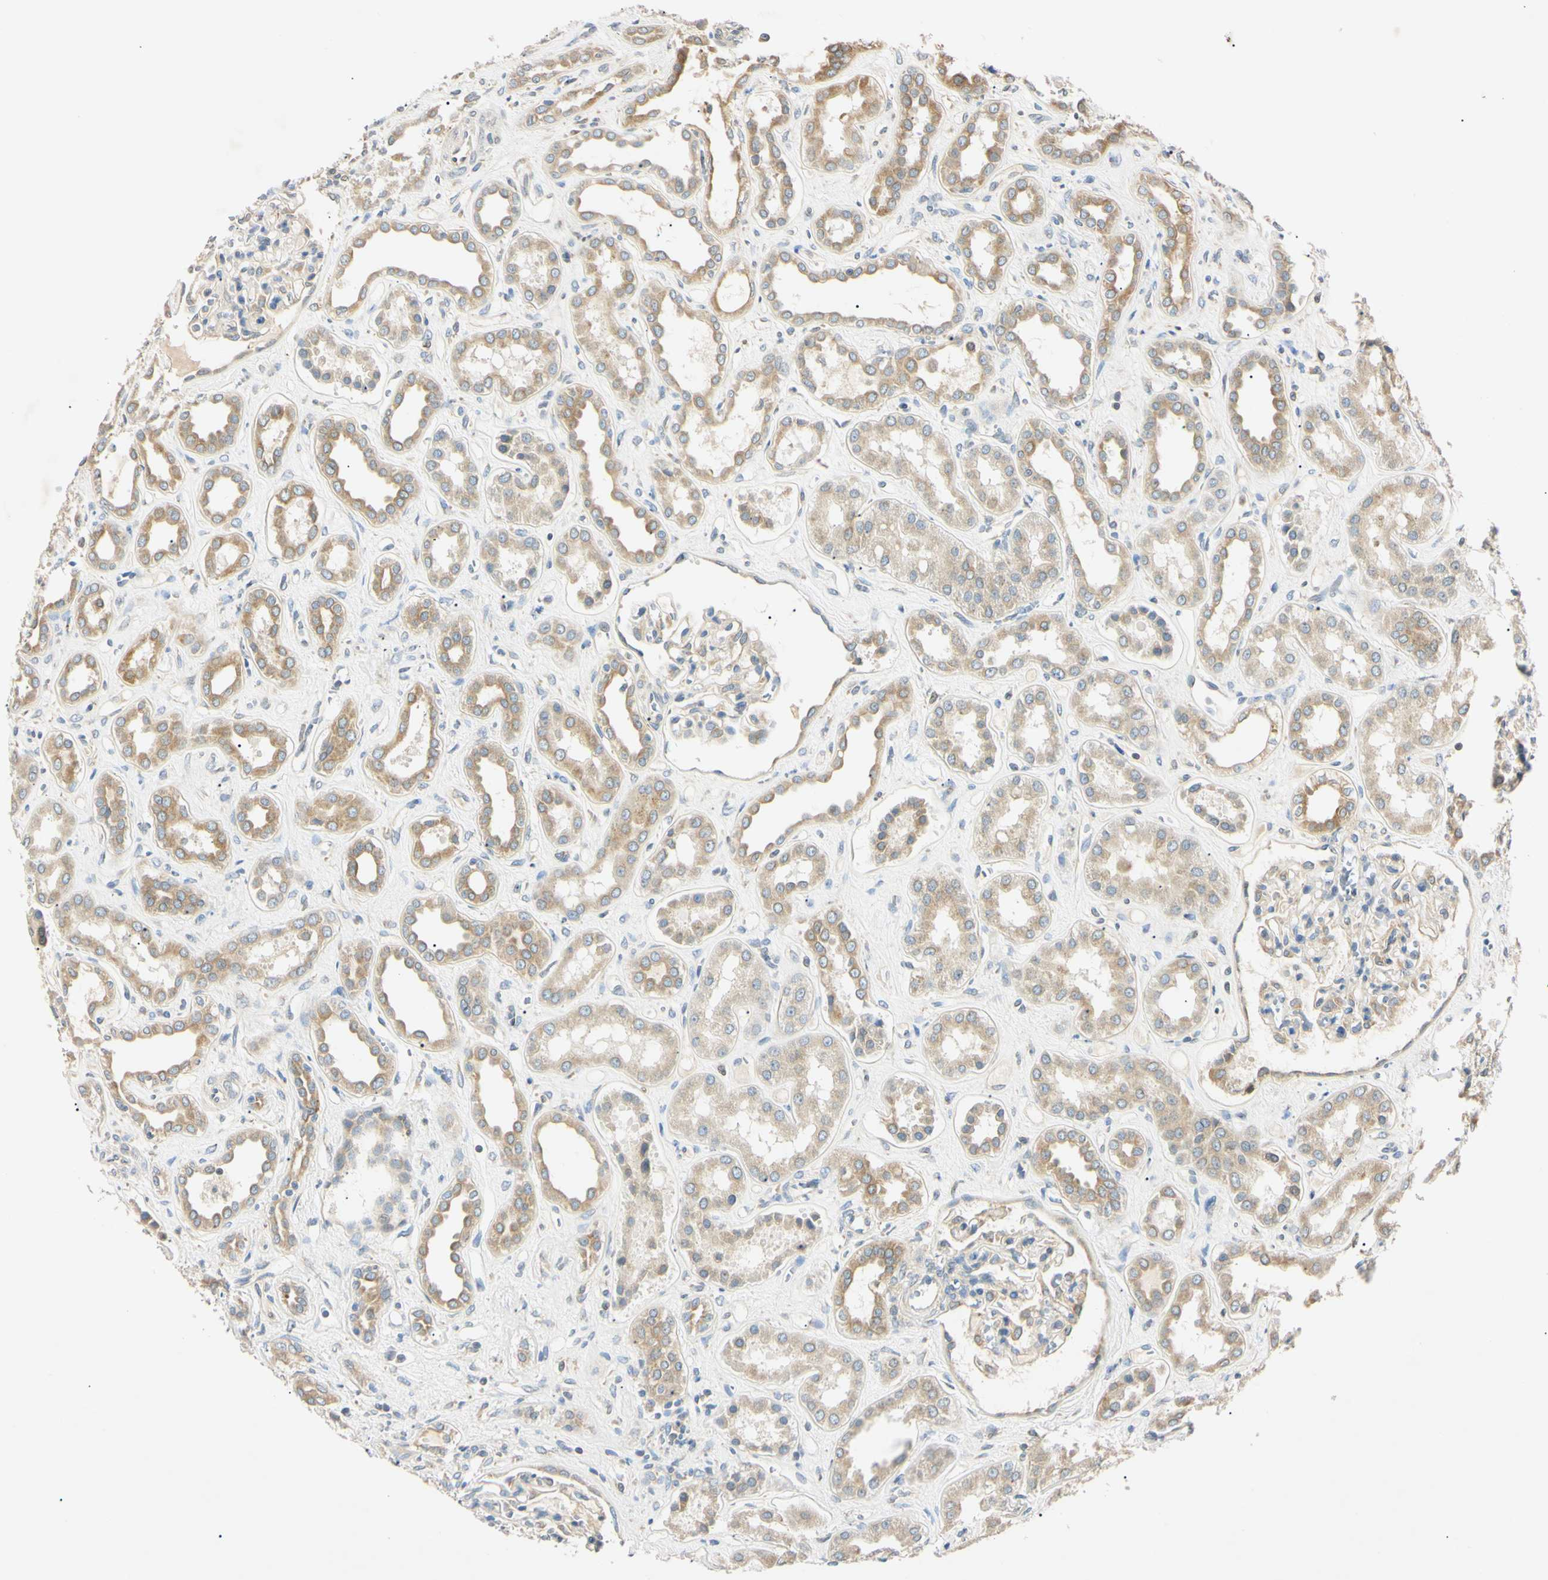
{"staining": {"intensity": "moderate", "quantity": "25%-75%", "location": "cytoplasmic/membranous"}, "tissue": "kidney", "cell_type": "Cells in glomeruli", "image_type": "normal", "snomed": [{"axis": "morphology", "description": "Normal tissue, NOS"}, {"axis": "topography", "description": "Kidney"}], "caption": "DAB immunohistochemical staining of unremarkable kidney demonstrates moderate cytoplasmic/membranous protein expression in approximately 25%-75% of cells in glomeruli.", "gene": "DNAJB12", "patient": {"sex": "male", "age": 59}}